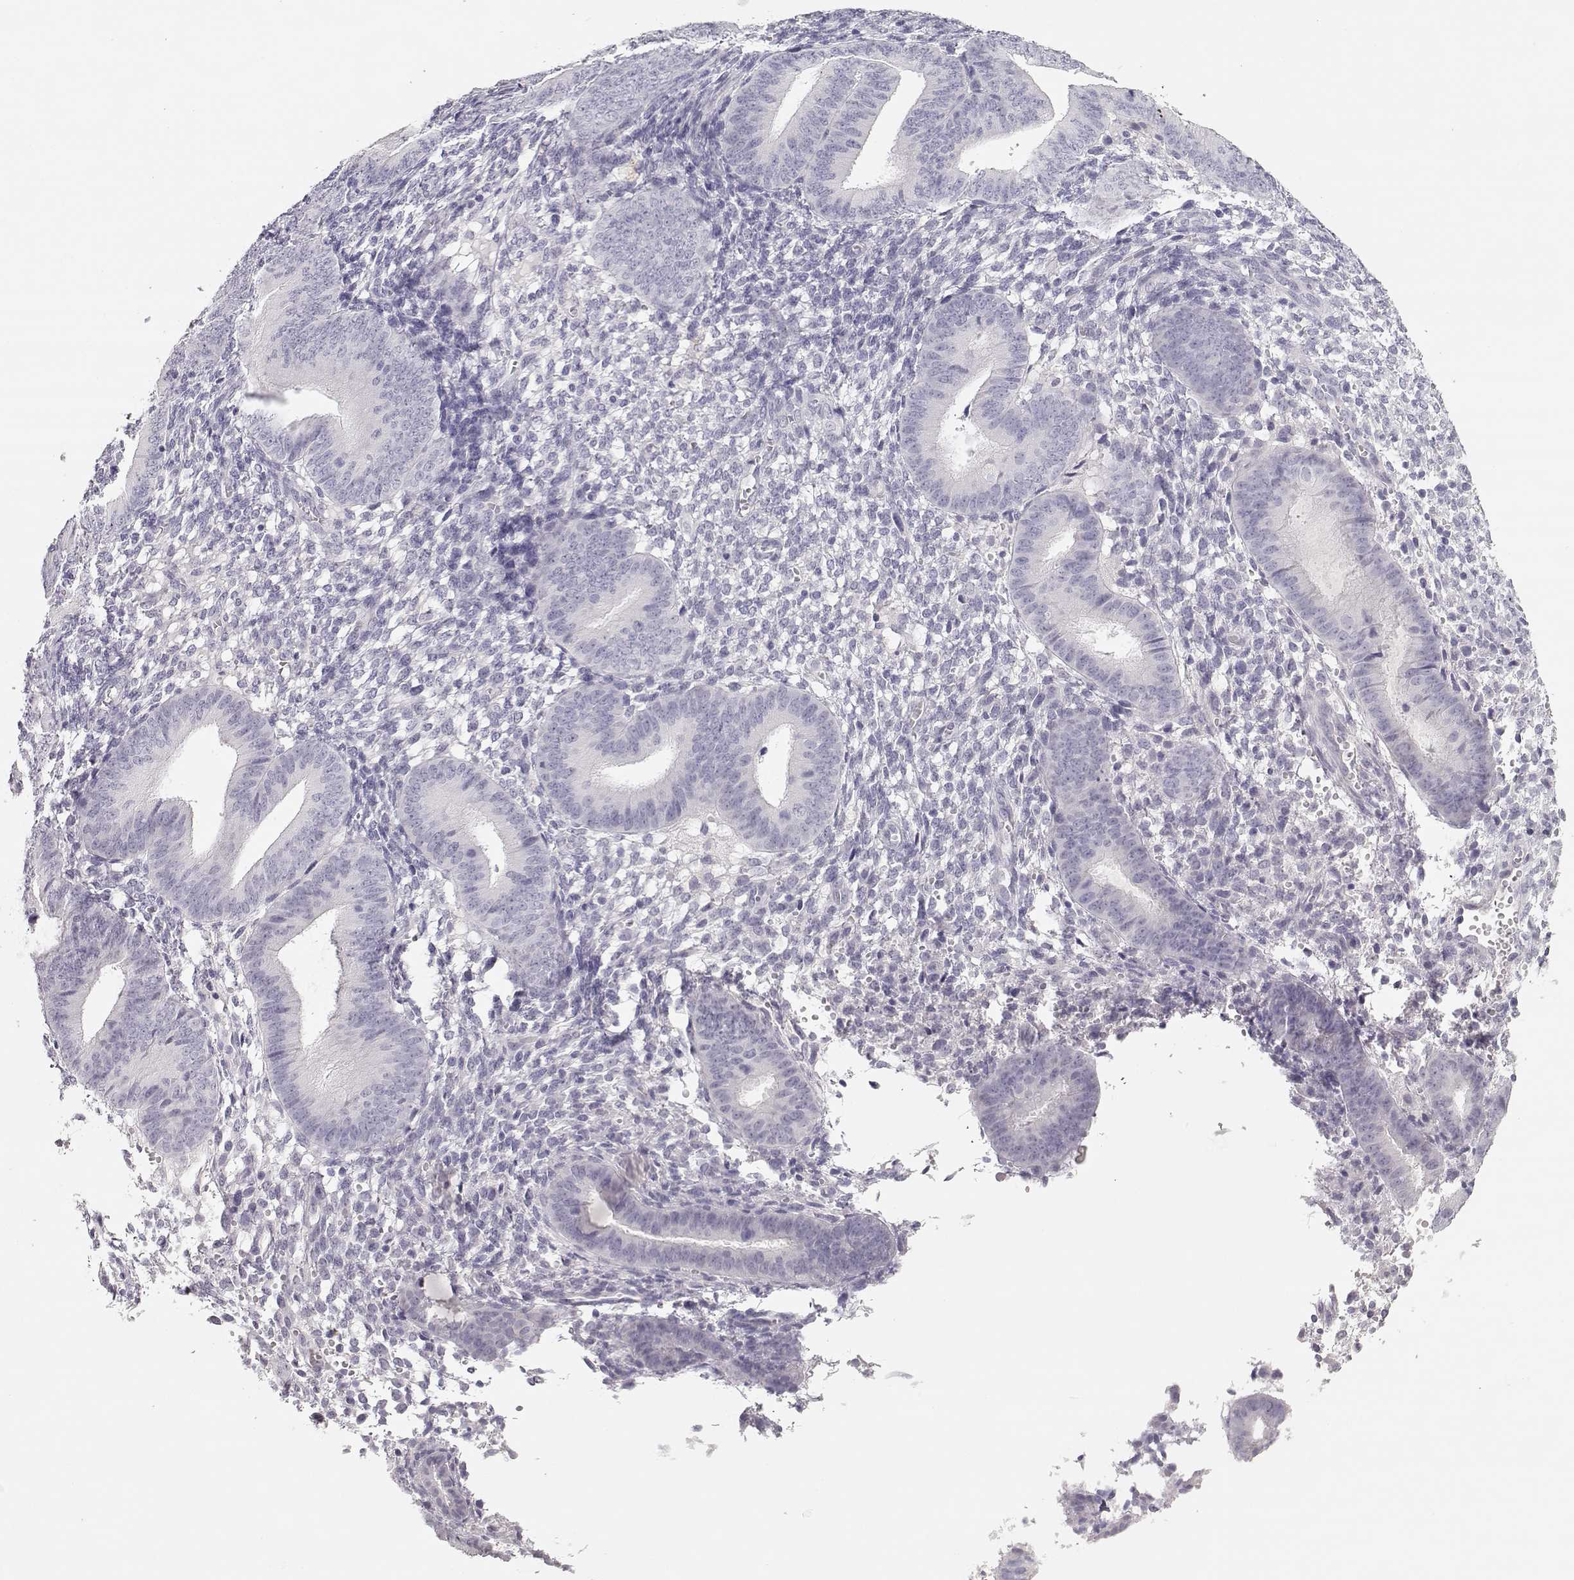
{"staining": {"intensity": "negative", "quantity": "none", "location": "none"}, "tissue": "endometrium", "cell_type": "Cells in endometrial stroma", "image_type": "normal", "snomed": [{"axis": "morphology", "description": "Normal tissue, NOS"}, {"axis": "topography", "description": "Endometrium"}], "caption": "DAB immunohistochemical staining of unremarkable endometrium demonstrates no significant positivity in cells in endometrial stroma. Nuclei are stained in blue.", "gene": "MAGEC1", "patient": {"sex": "female", "age": 39}}